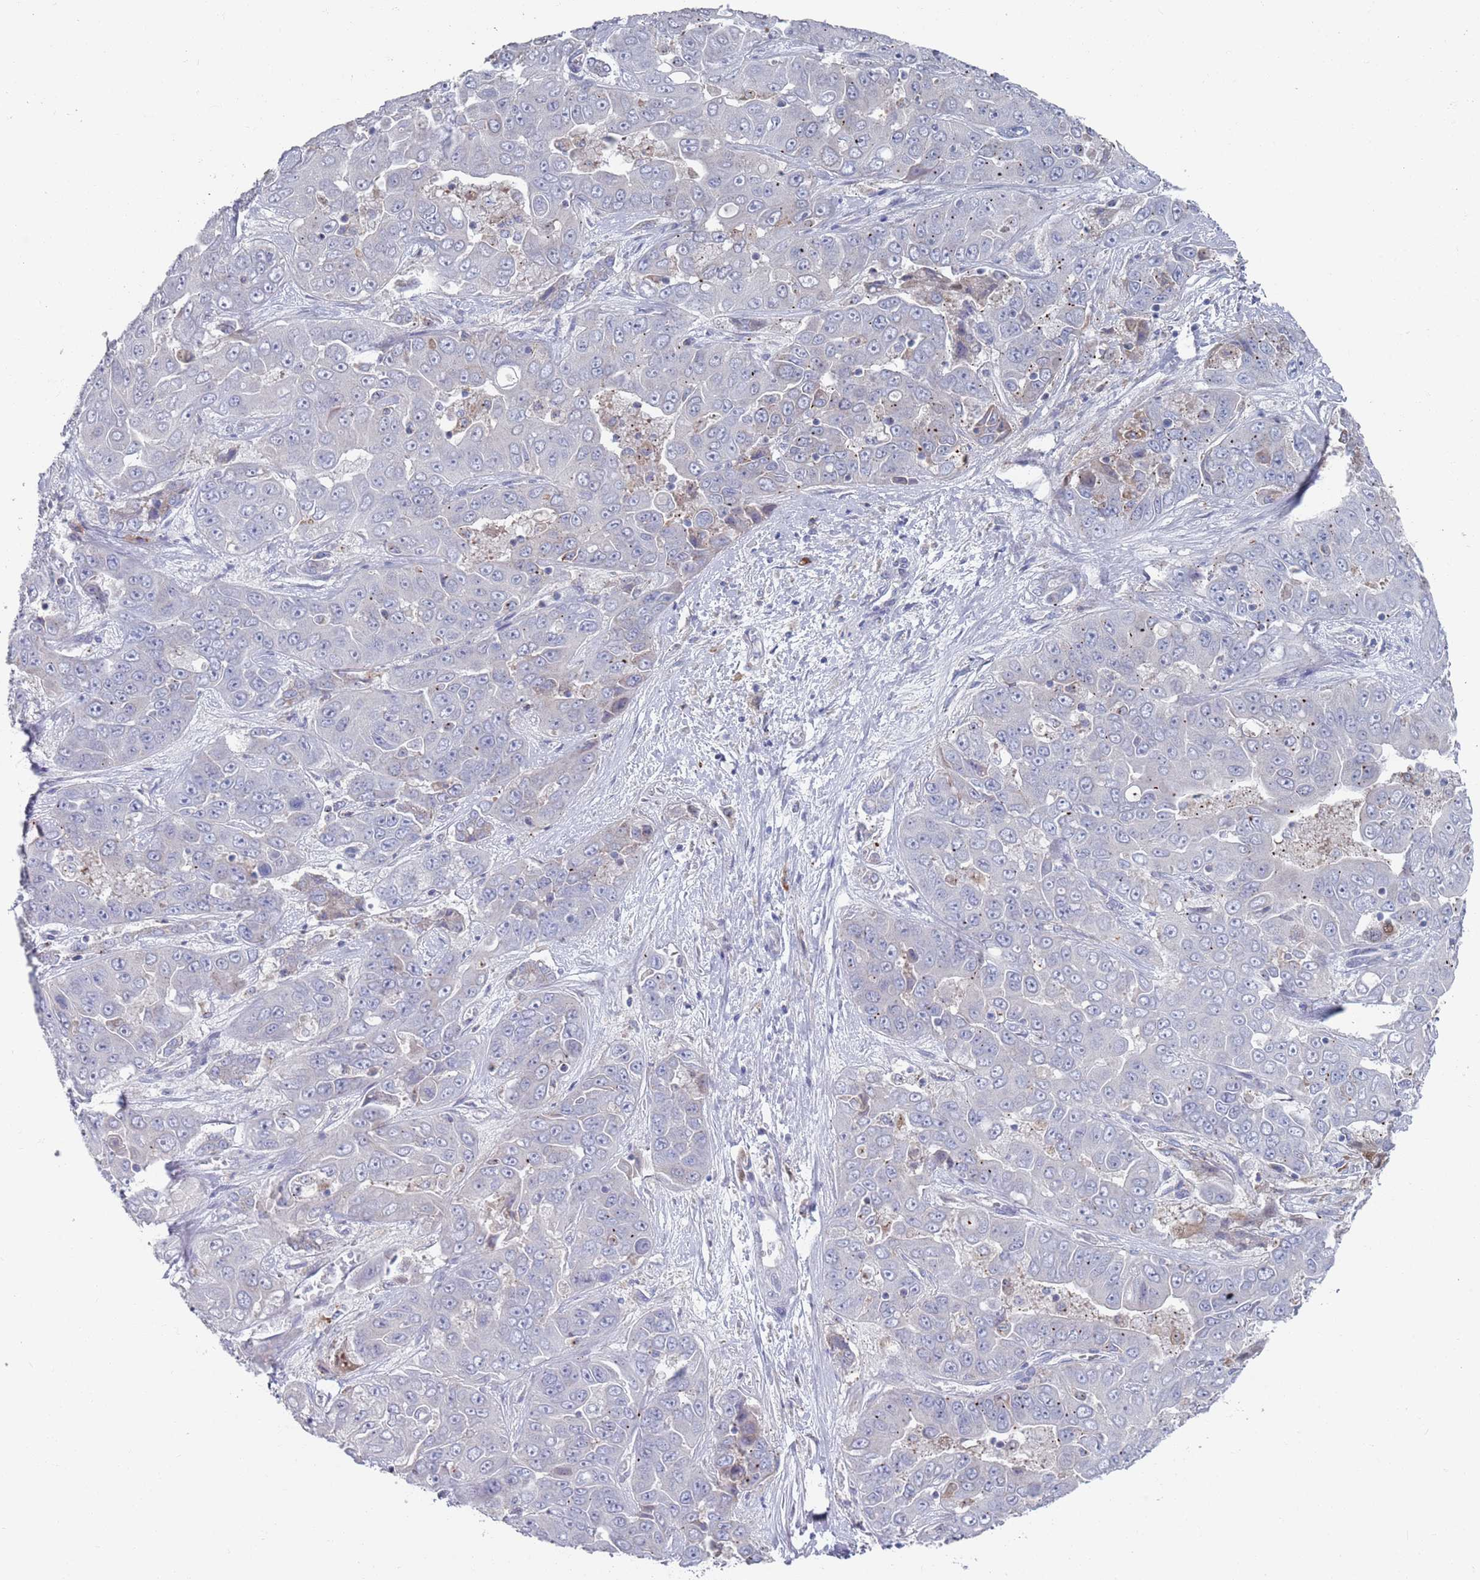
{"staining": {"intensity": "negative", "quantity": "none", "location": "none"}, "tissue": "liver cancer", "cell_type": "Tumor cells", "image_type": "cancer", "snomed": [{"axis": "morphology", "description": "Cholangiocarcinoma"}, {"axis": "topography", "description": "Liver"}], "caption": "High power microscopy micrograph of an IHC micrograph of liver cancer, revealing no significant staining in tumor cells.", "gene": "MAT1A", "patient": {"sex": "female", "age": 52}}